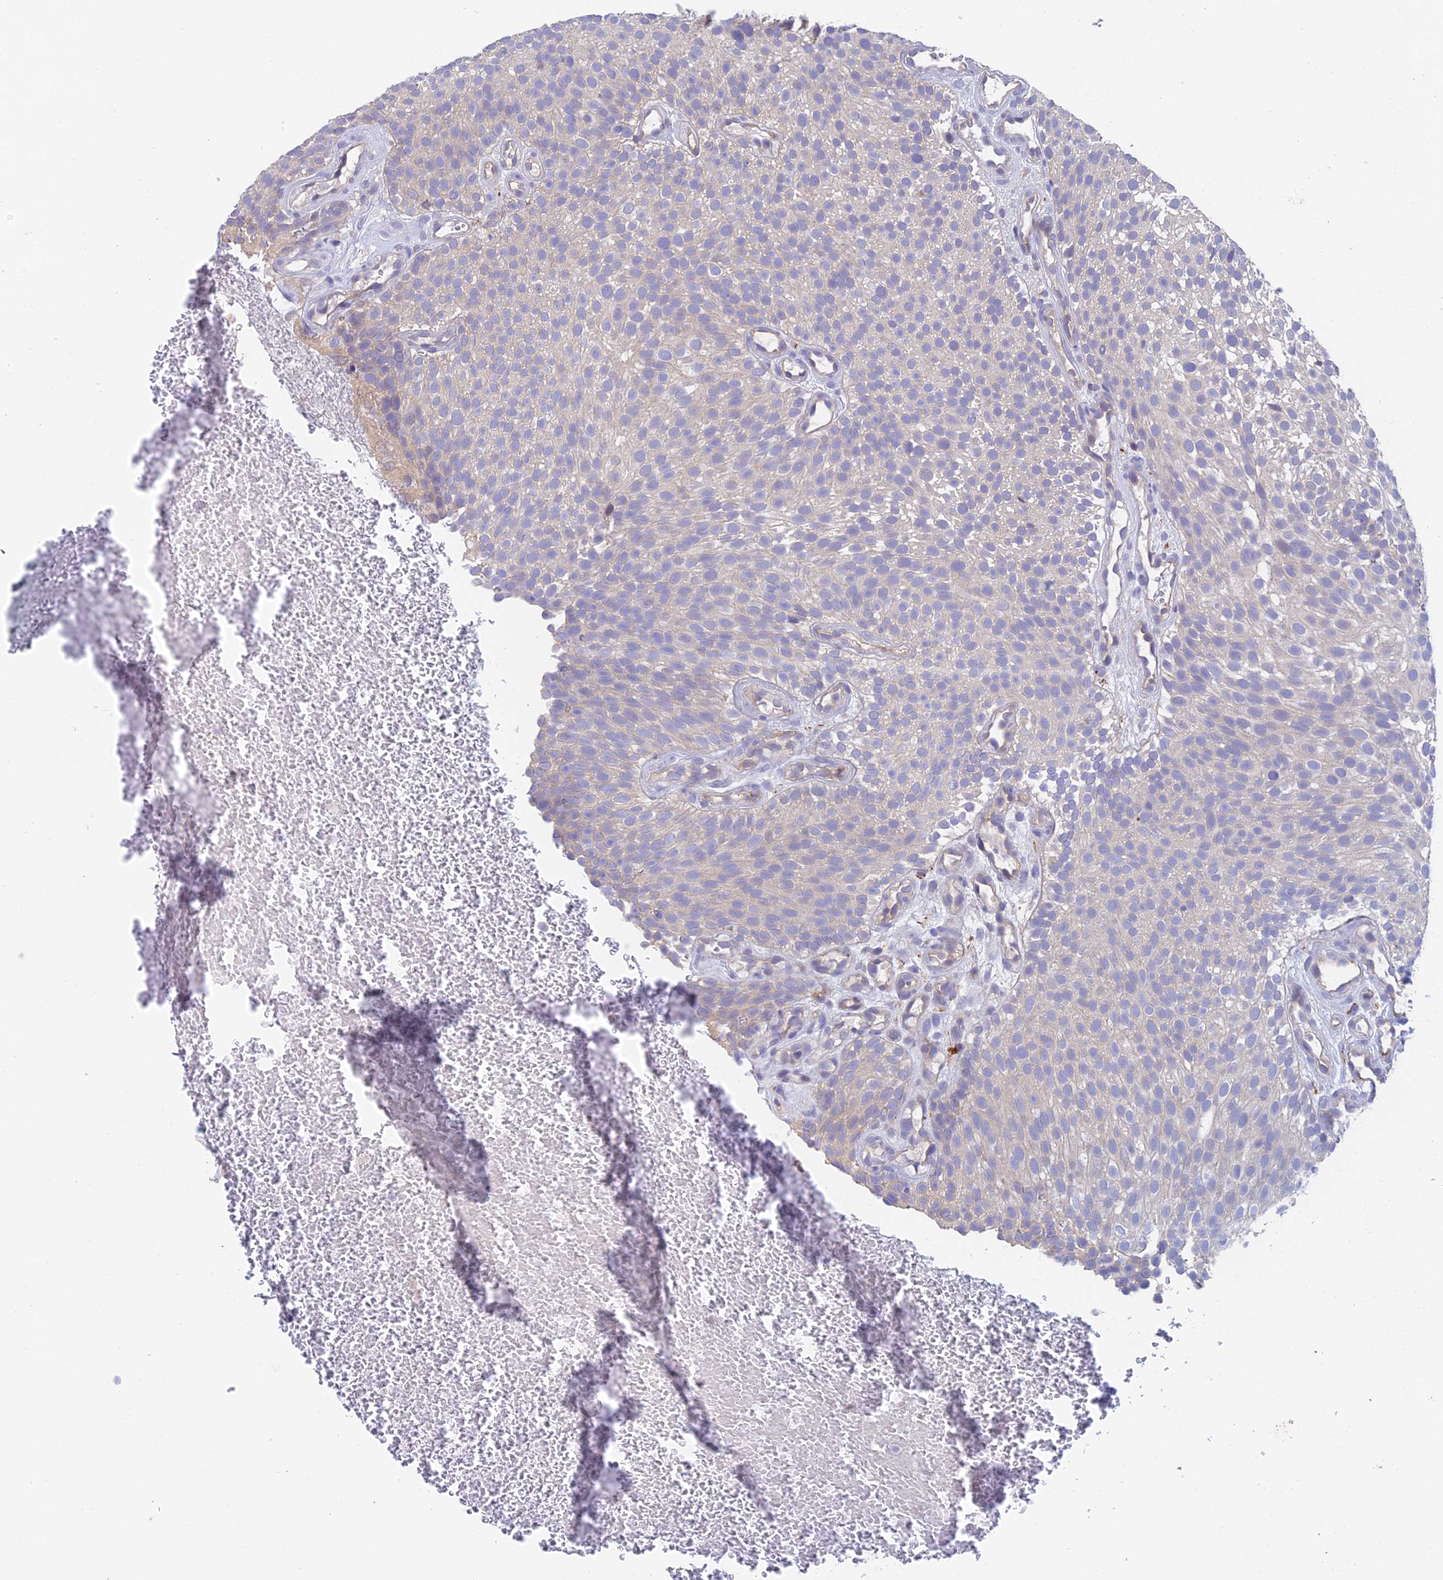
{"staining": {"intensity": "negative", "quantity": "none", "location": "none"}, "tissue": "urothelial cancer", "cell_type": "Tumor cells", "image_type": "cancer", "snomed": [{"axis": "morphology", "description": "Urothelial carcinoma, Low grade"}, {"axis": "topography", "description": "Urinary bladder"}], "caption": "Tumor cells show no significant protein staining in urothelial carcinoma (low-grade).", "gene": "ADAMTS13", "patient": {"sex": "male", "age": 78}}